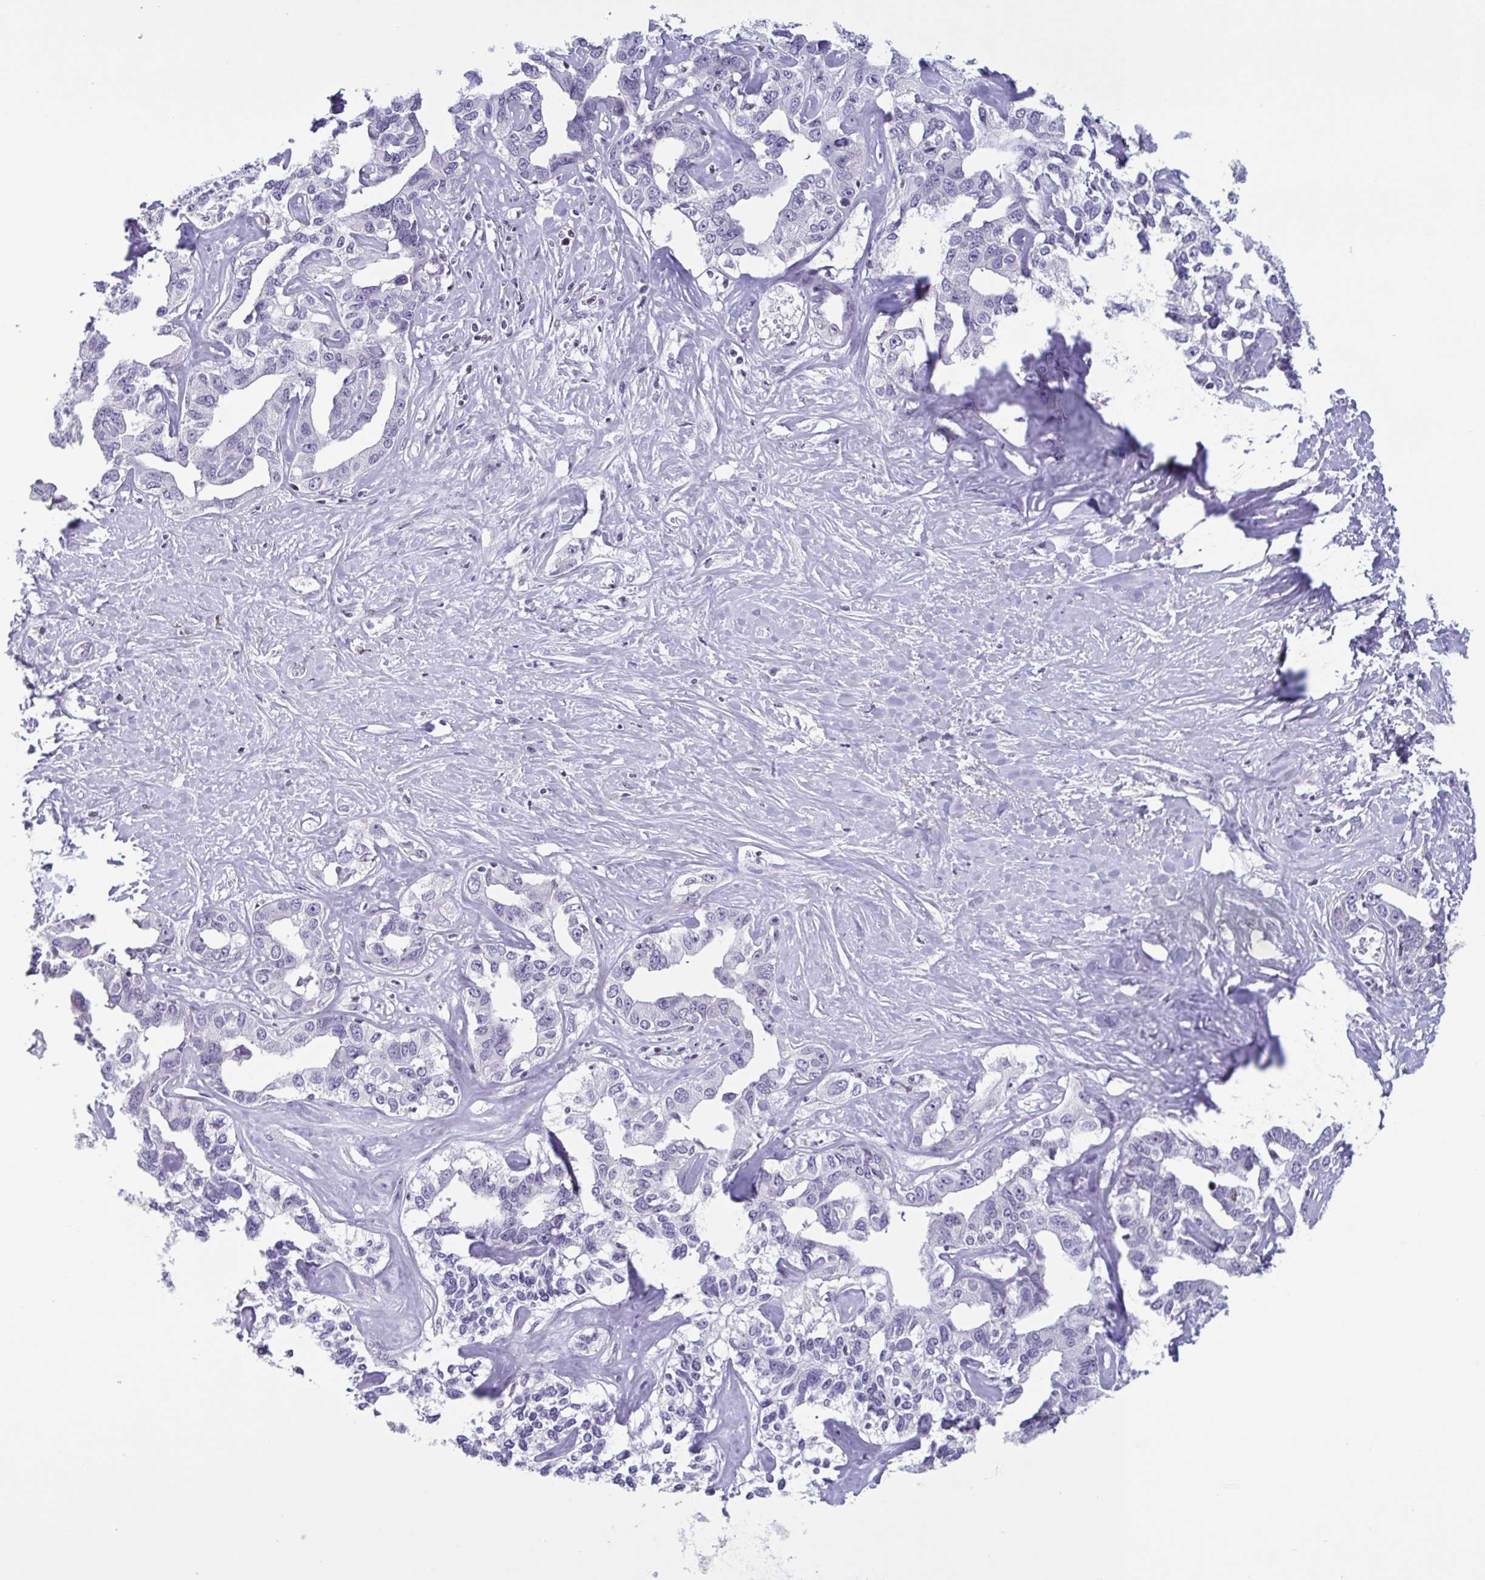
{"staining": {"intensity": "negative", "quantity": "none", "location": "none"}, "tissue": "liver cancer", "cell_type": "Tumor cells", "image_type": "cancer", "snomed": [{"axis": "morphology", "description": "Cholangiocarcinoma"}, {"axis": "topography", "description": "Liver"}], "caption": "Immunohistochemistry (IHC) of human liver cancer (cholangiocarcinoma) demonstrates no expression in tumor cells. The staining is performed using DAB brown chromogen with nuclei counter-stained in using hematoxylin.", "gene": "IRF1", "patient": {"sex": "male", "age": 59}}